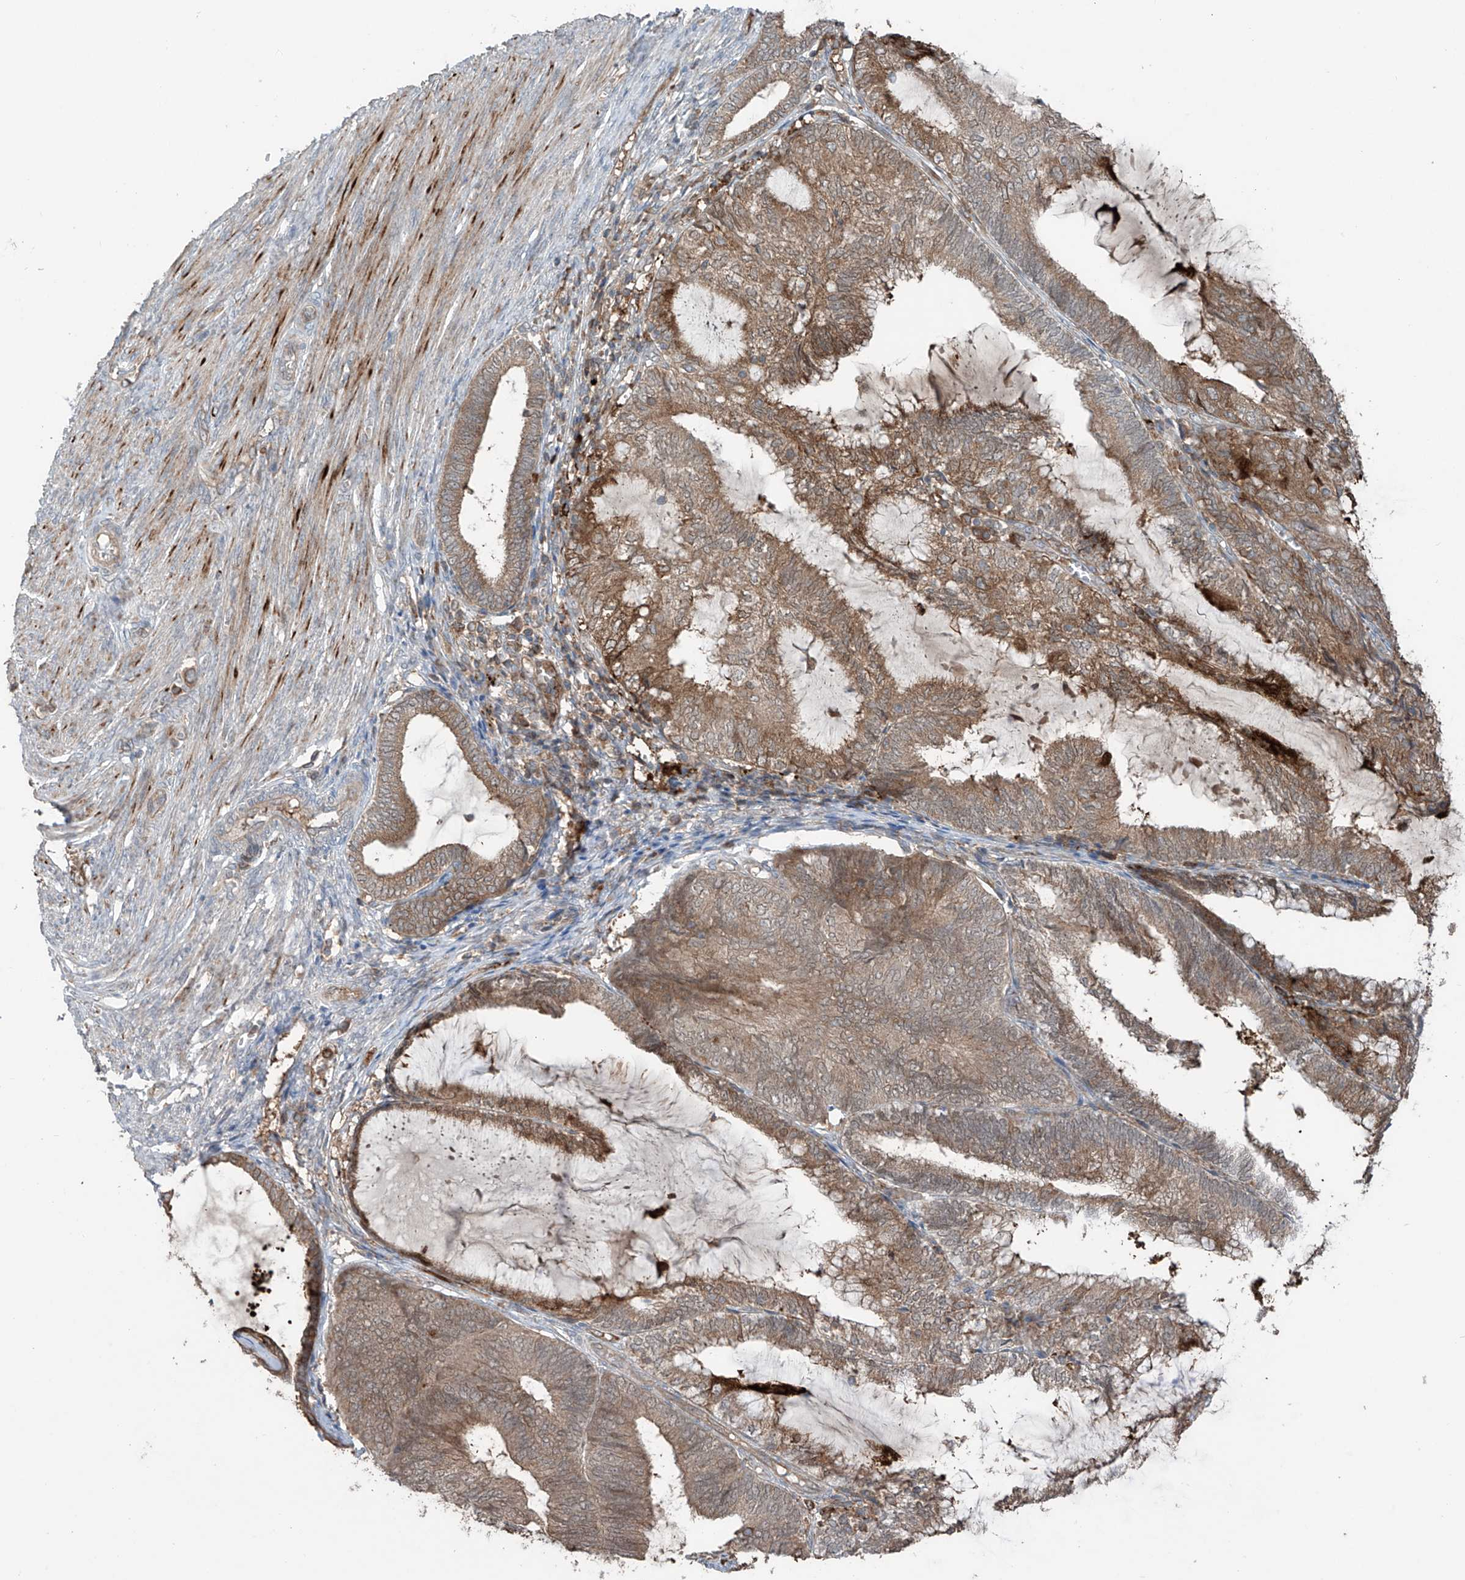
{"staining": {"intensity": "strong", "quantity": ">75%", "location": "cytoplasmic/membranous"}, "tissue": "endometrial cancer", "cell_type": "Tumor cells", "image_type": "cancer", "snomed": [{"axis": "morphology", "description": "Adenocarcinoma, NOS"}, {"axis": "topography", "description": "Endometrium"}], "caption": "Immunohistochemical staining of human endometrial cancer displays strong cytoplasmic/membranous protein positivity in about >75% of tumor cells.", "gene": "SAMD3", "patient": {"sex": "female", "age": 81}}